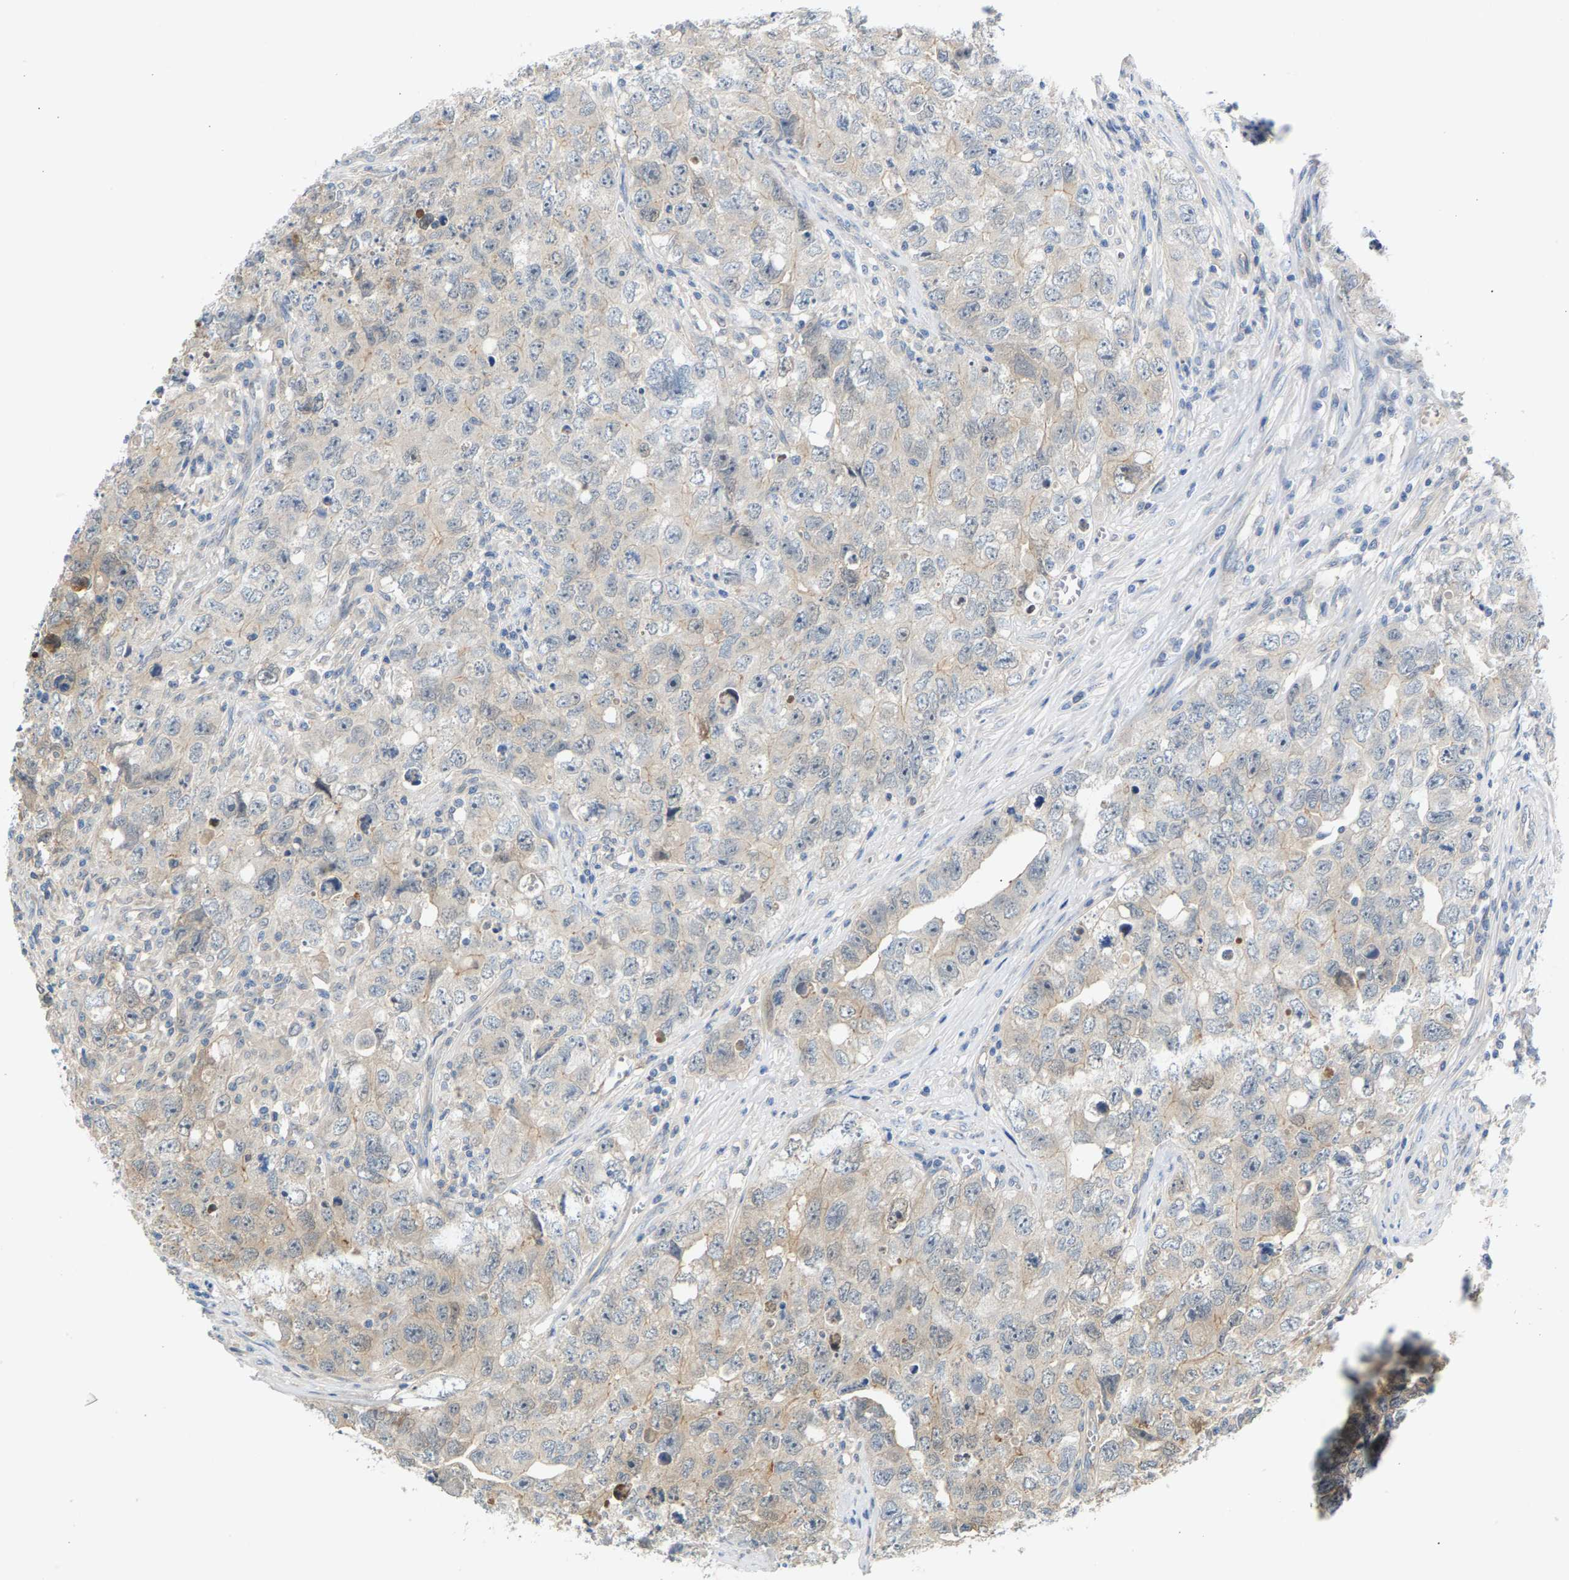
{"staining": {"intensity": "weak", "quantity": "<25%", "location": "cytoplasmic/membranous"}, "tissue": "testis cancer", "cell_type": "Tumor cells", "image_type": "cancer", "snomed": [{"axis": "morphology", "description": "Seminoma, NOS"}, {"axis": "morphology", "description": "Carcinoma, Embryonal, NOS"}, {"axis": "topography", "description": "Testis"}], "caption": "Immunohistochemistry image of seminoma (testis) stained for a protein (brown), which displays no expression in tumor cells. (Brightfield microscopy of DAB (3,3'-diaminobenzidine) IHC at high magnification).", "gene": "KRTAP27-1", "patient": {"sex": "male", "age": 43}}